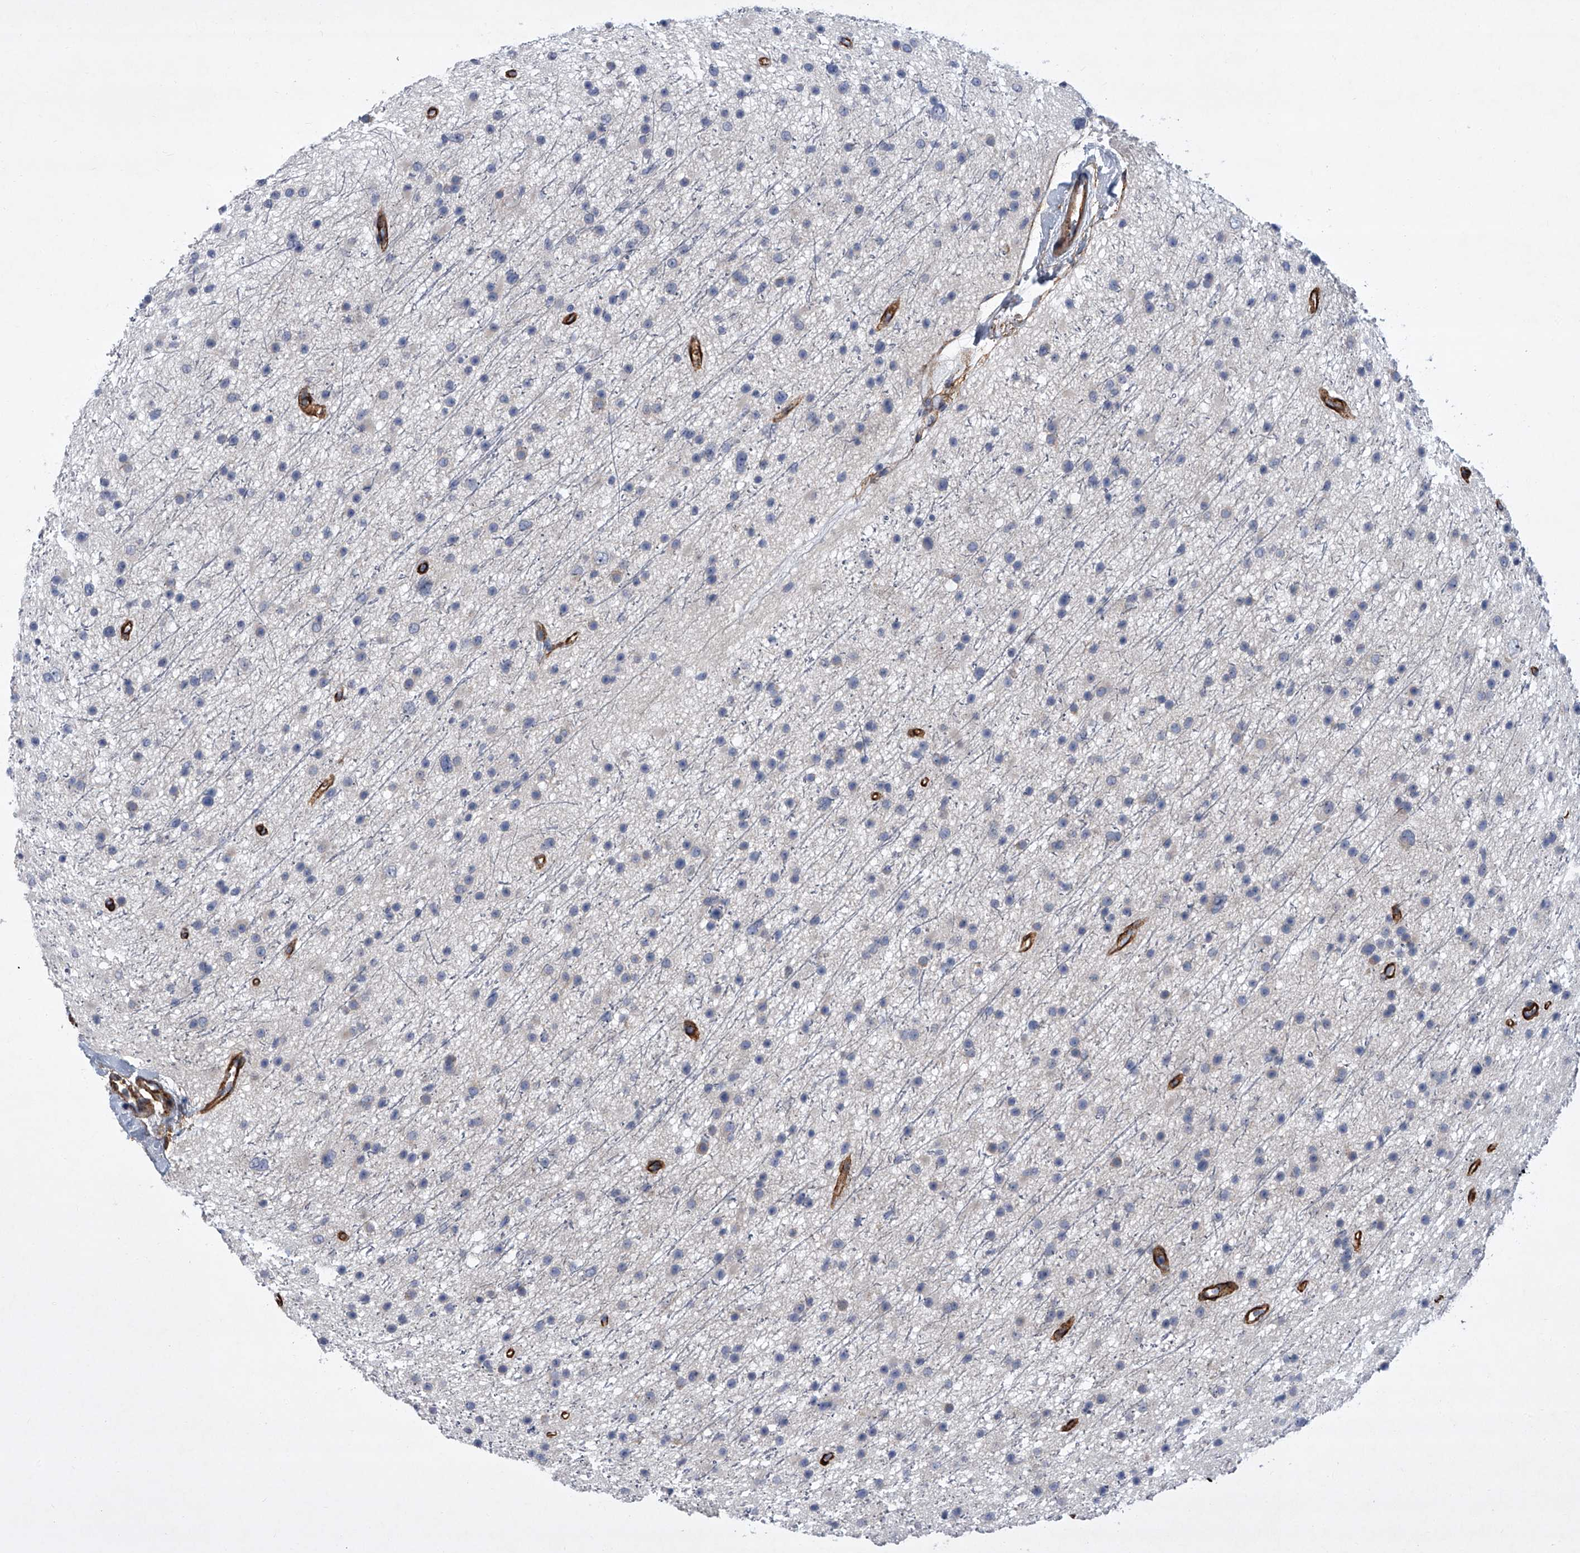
{"staining": {"intensity": "negative", "quantity": "none", "location": "none"}, "tissue": "glioma", "cell_type": "Tumor cells", "image_type": "cancer", "snomed": [{"axis": "morphology", "description": "Glioma, malignant, Low grade"}, {"axis": "topography", "description": "Cerebral cortex"}], "caption": "Human glioma stained for a protein using immunohistochemistry (IHC) demonstrates no expression in tumor cells.", "gene": "ALG14", "patient": {"sex": "female", "age": 39}}